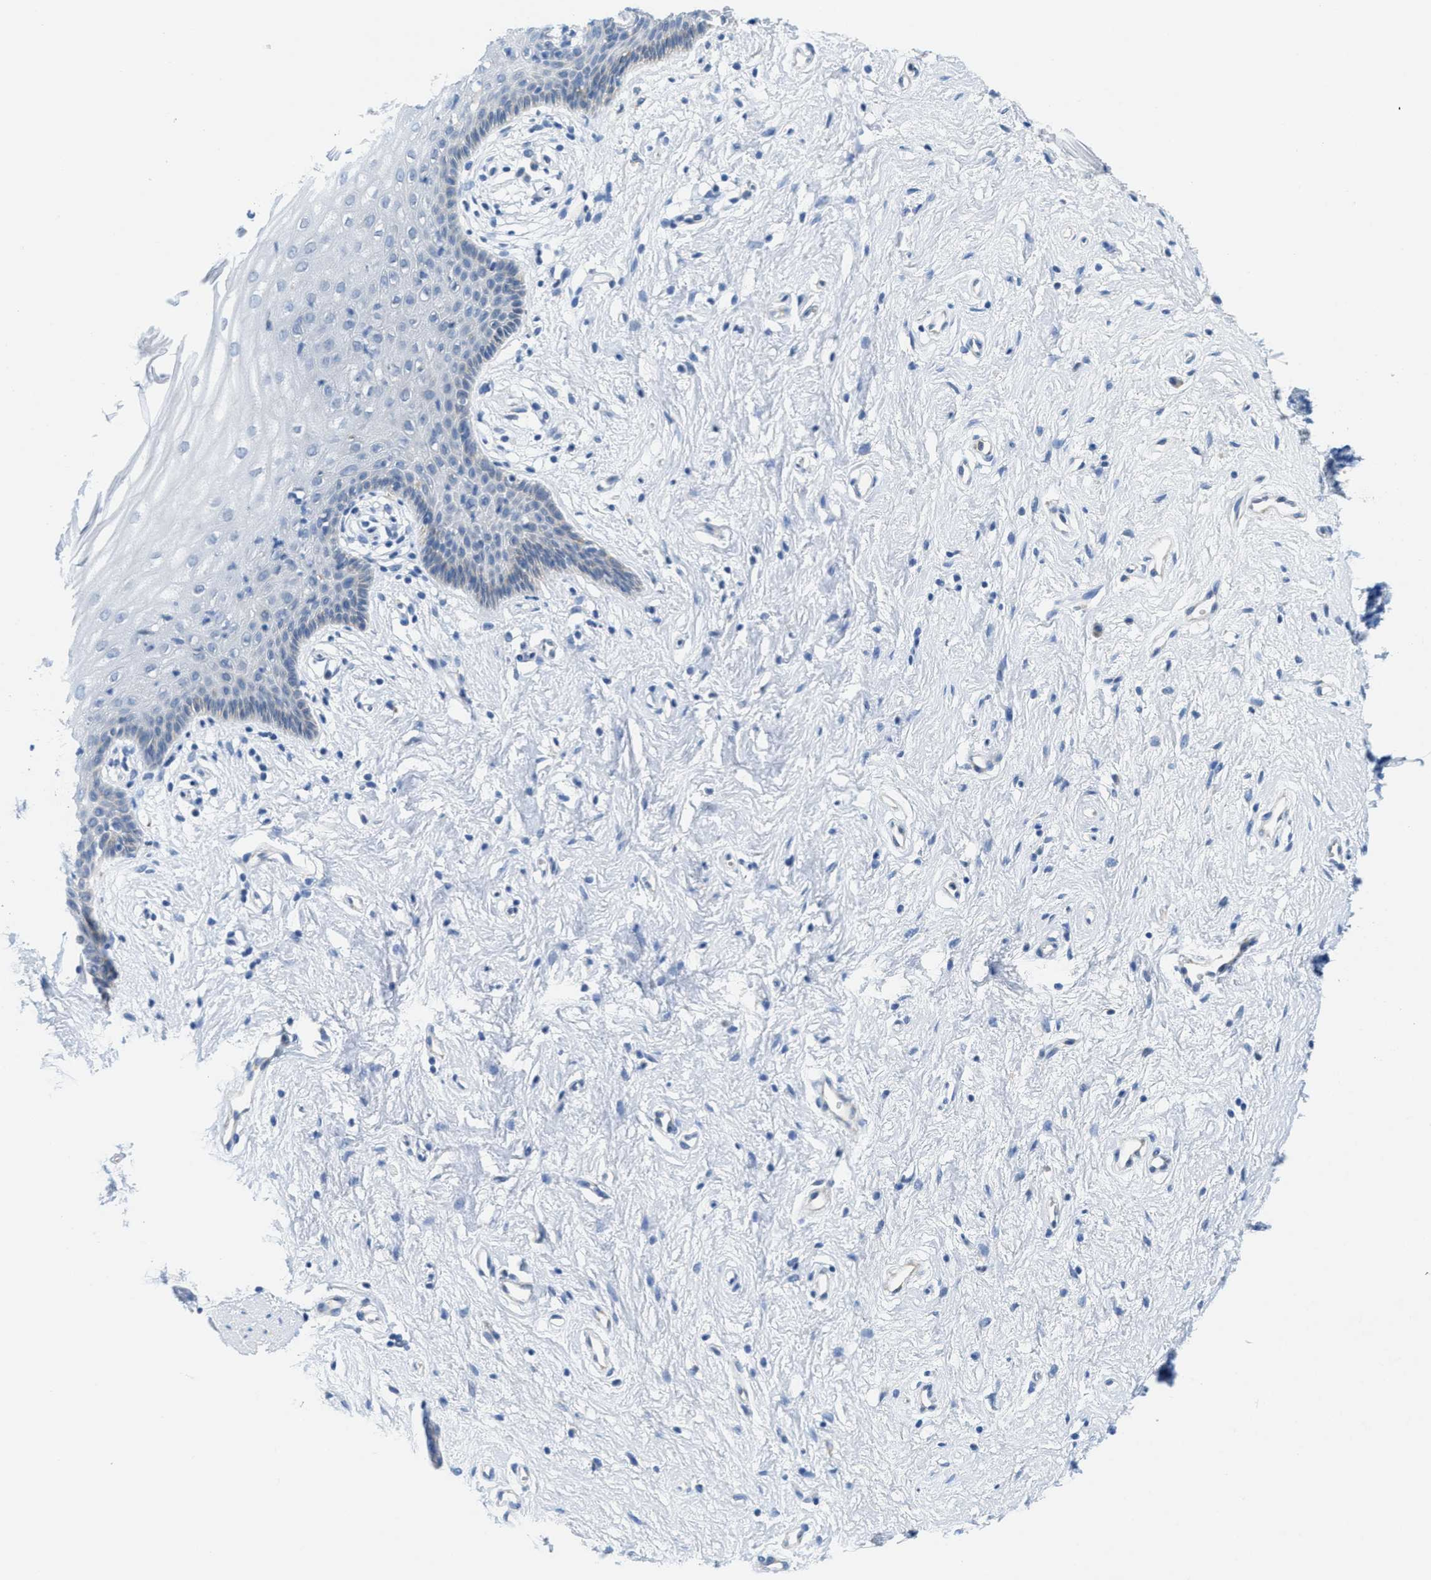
{"staining": {"intensity": "negative", "quantity": "none", "location": "none"}, "tissue": "vagina", "cell_type": "Squamous epithelial cells", "image_type": "normal", "snomed": [{"axis": "morphology", "description": "Normal tissue, NOS"}, {"axis": "topography", "description": "Vagina"}], "caption": "Immunohistochemistry (IHC) image of unremarkable human vagina stained for a protein (brown), which shows no positivity in squamous epithelial cells.", "gene": "PTDSS1", "patient": {"sex": "female", "age": 44}}